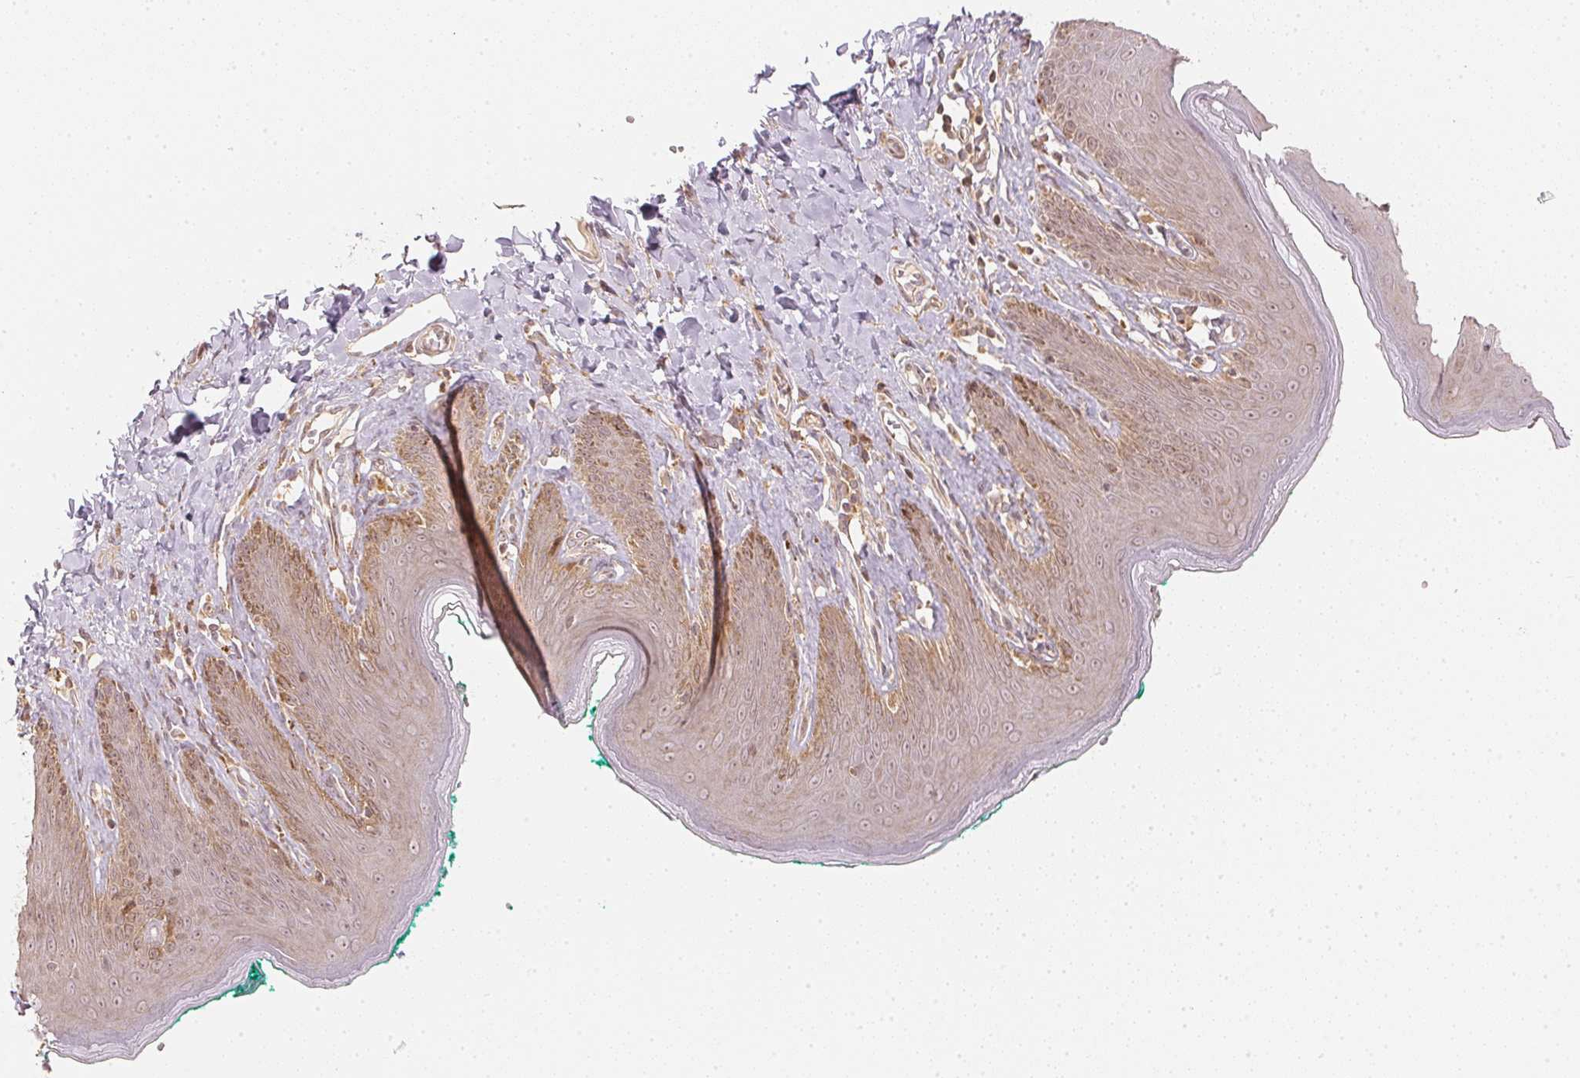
{"staining": {"intensity": "moderate", "quantity": "25%-75%", "location": "cytoplasmic/membranous,nuclear"}, "tissue": "skin", "cell_type": "Epidermal cells", "image_type": "normal", "snomed": [{"axis": "morphology", "description": "Normal tissue, NOS"}, {"axis": "topography", "description": "Vulva"}, {"axis": "topography", "description": "Peripheral nerve tissue"}], "caption": "The immunohistochemical stain shows moderate cytoplasmic/membranous,nuclear staining in epidermal cells of normal skin. The protein of interest is stained brown, and the nuclei are stained in blue (DAB (3,3'-diaminobenzidine) IHC with brightfield microscopy, high magnification).", "gene": "WDR54", "patient": {"sex": "female", "age": 66}}